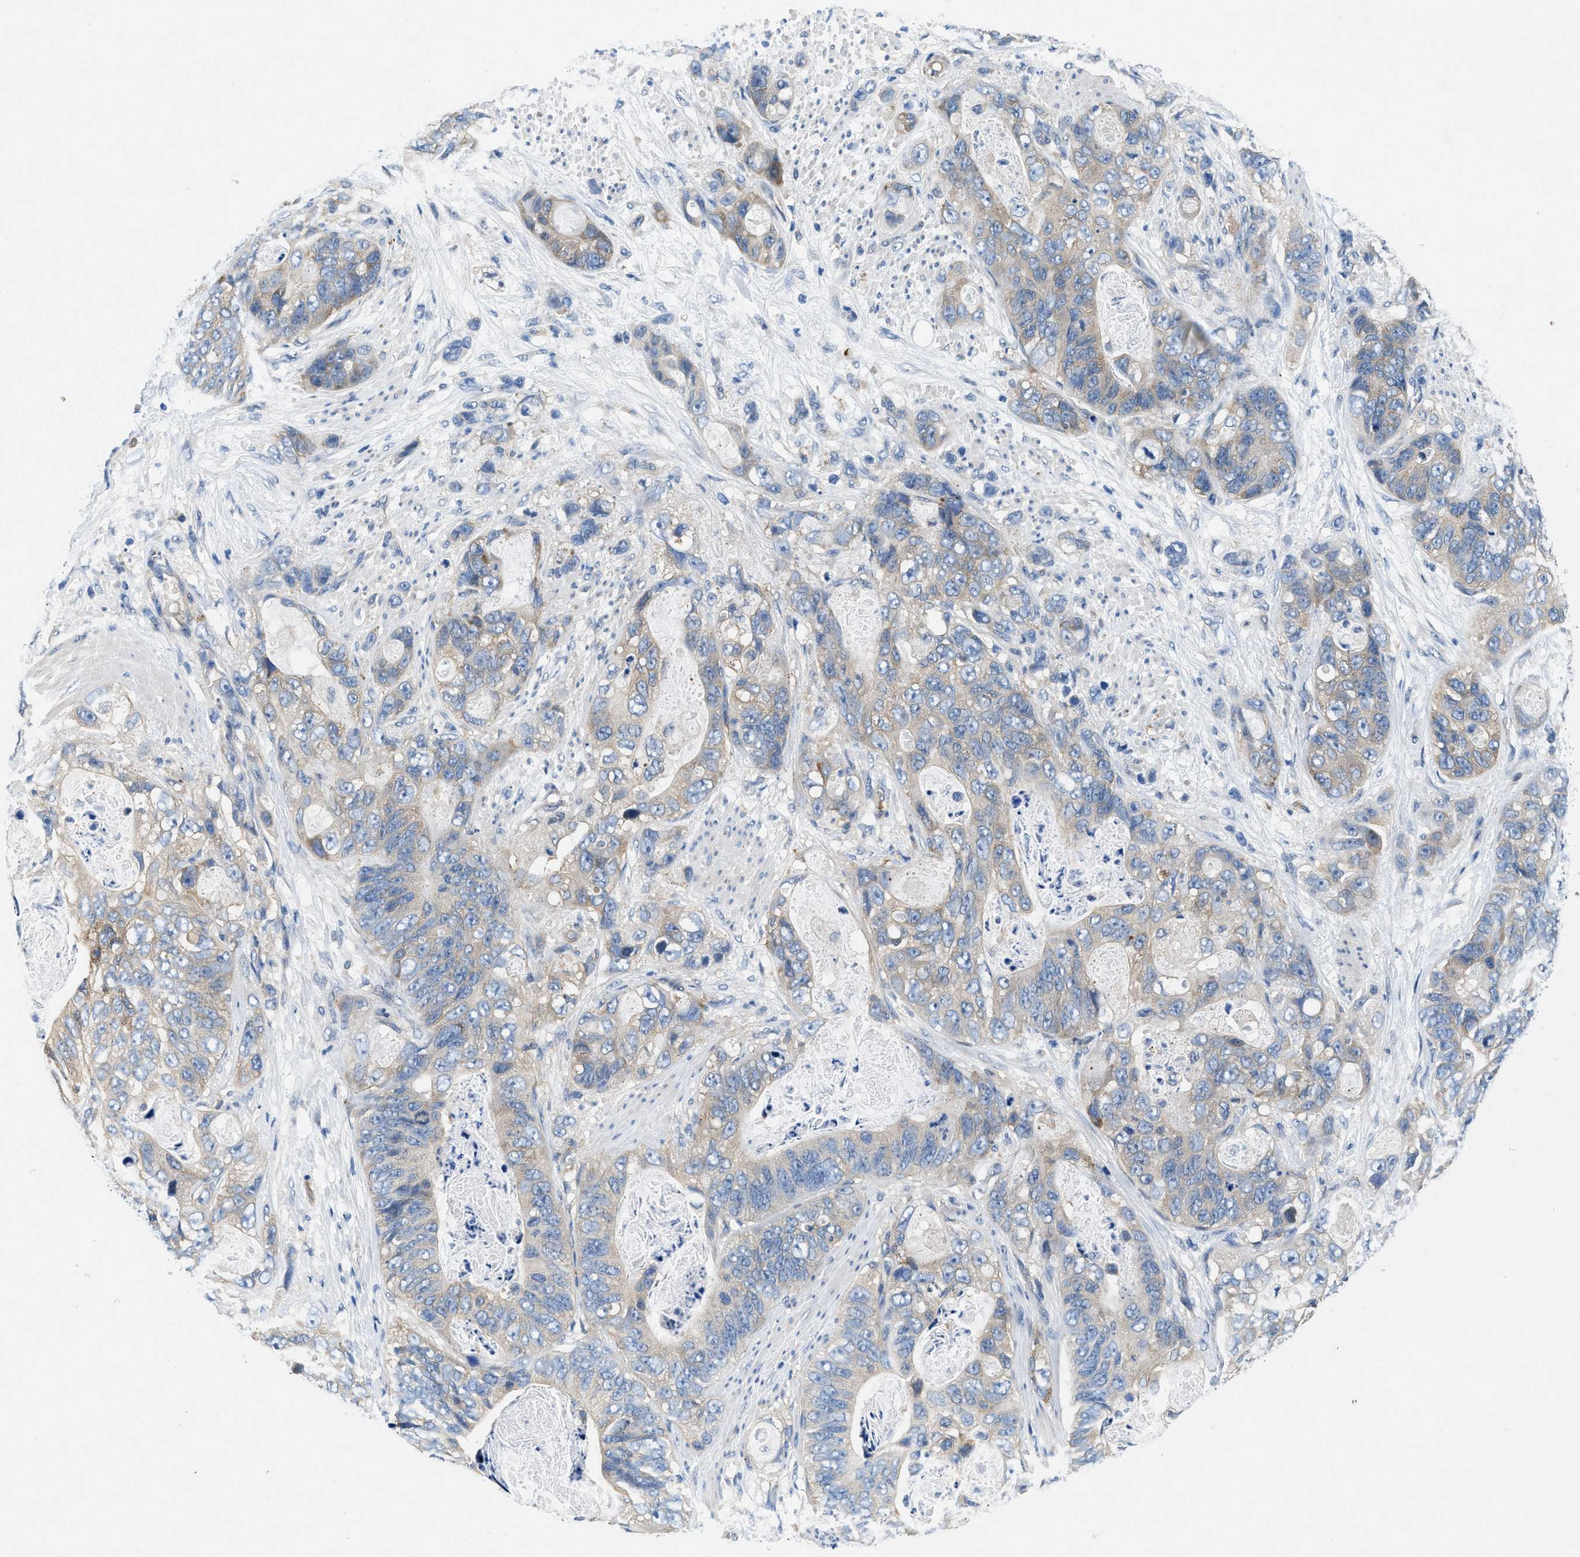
{"staining": {"intensity": "weak", "quantity": "<25%", "location": "cytoplasmic/membranous"}, "tissue": "stomach cancer", "cell_type": "Tumor cells", "image_type": "cancer", "snomed": [{"axis": "morphology", "description": "Adenocarcinoma, NOS"}, {"axis": "topography", "description": "Stomach"}], "caption": "High power microscopy histopathology image of an immunohistochemistry (IHC) histopathology image of adenocarcinoma (stomach), revealing no significant staining in tumor cells.", "gene": "COPS2", "patient": {"sex": "female", "age": 89}}